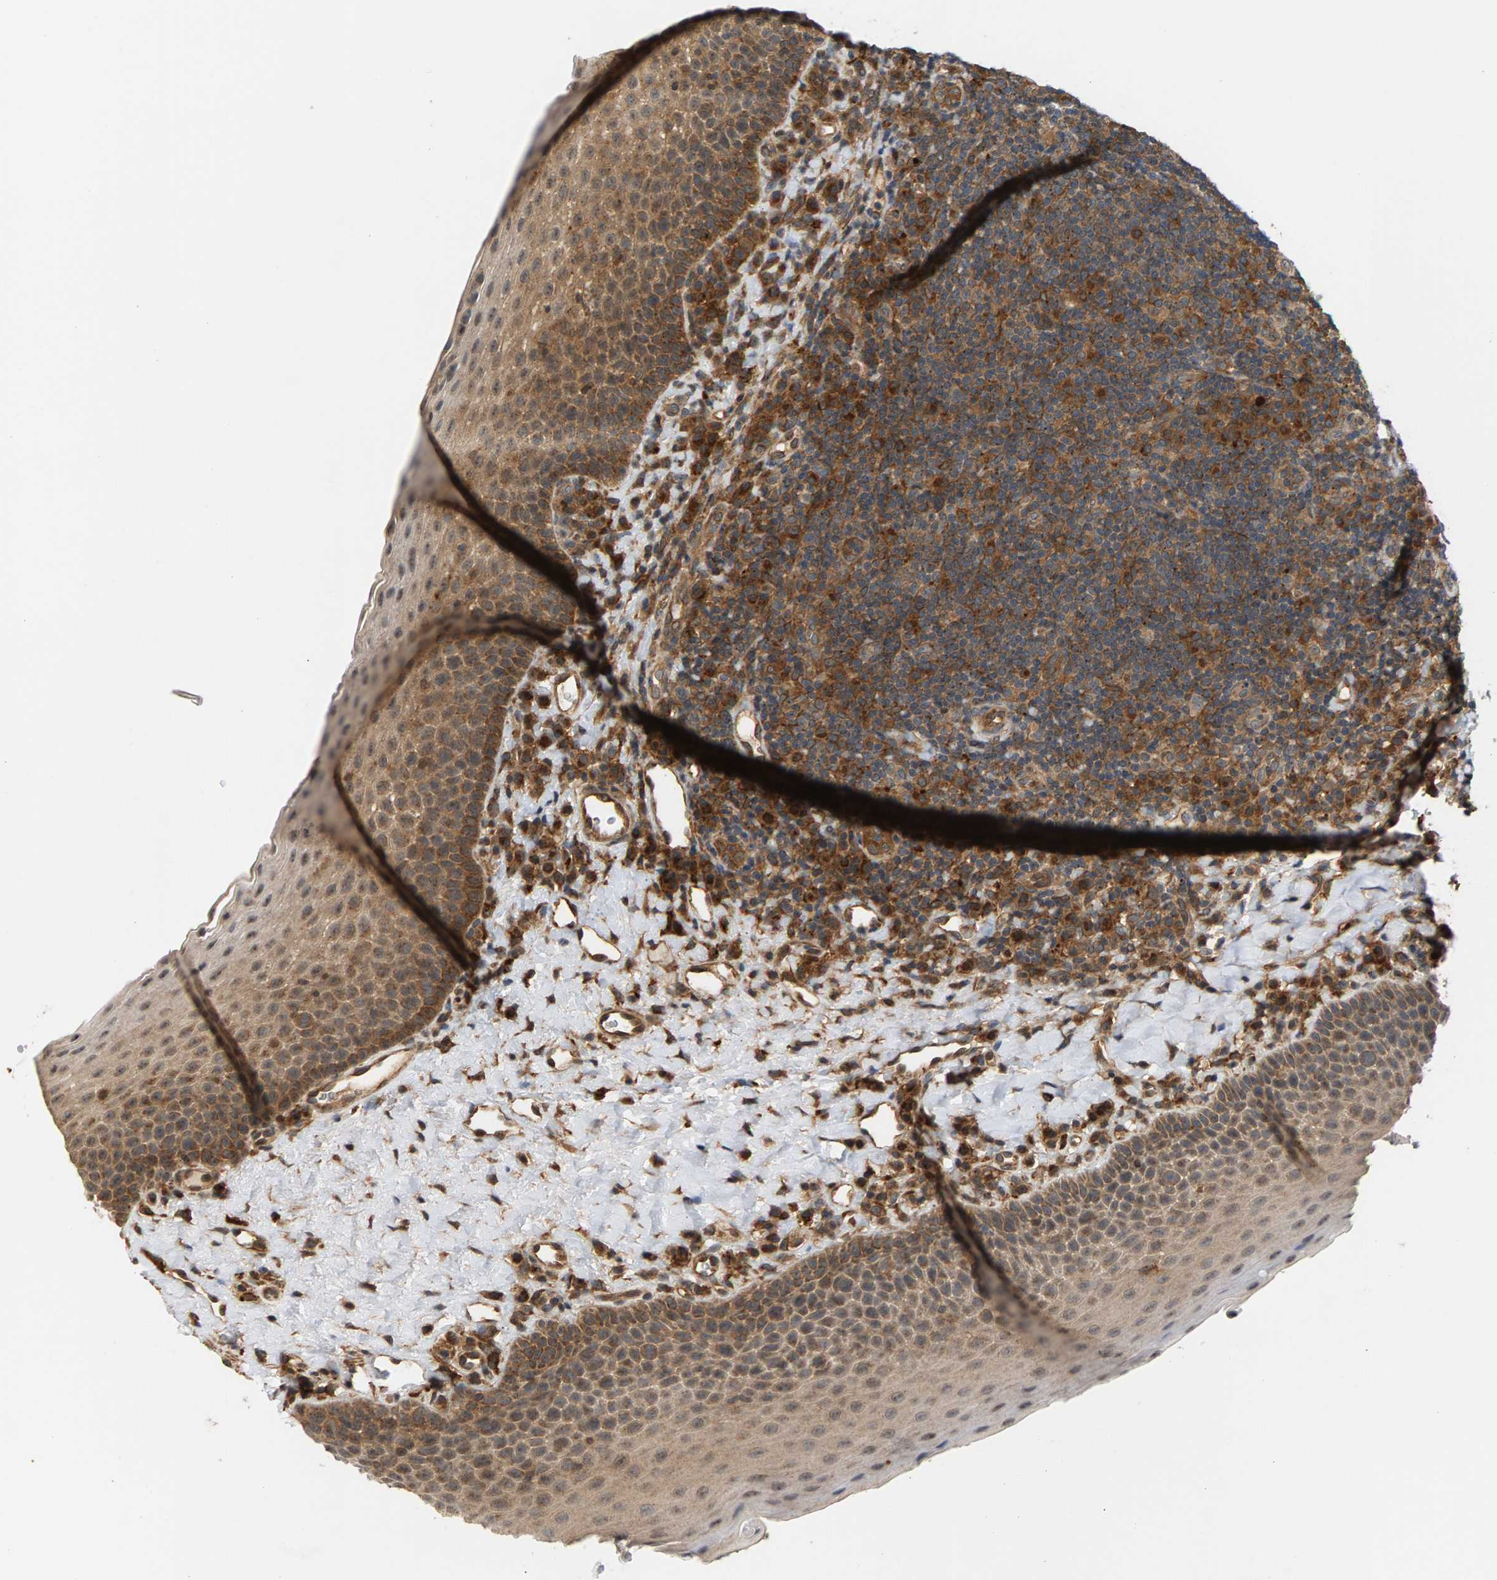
{"staining": {"intensity": "weak", "quantity": ">75%", "location": "cytoplasmic/membranous"}, "tissue": "tonsil", "cell_type": "Germinal center cells", "image_type": "normal", "snomed": [{"axis": "morphology", "description": "Normal tissue, NOS"}, {"axis": "topography", "description": "Tonsil"}], "caption": "The photomicrograph reveals a brown stain indicating the presence of a protein in the cytoplasmic/membranous of germinal center cells in tonsil. Ihc stains the protein of interest in brown and the nuclei are stained blue.", "gene": "MAP2K5", "patient": {"sex": "male", "age": 17}}